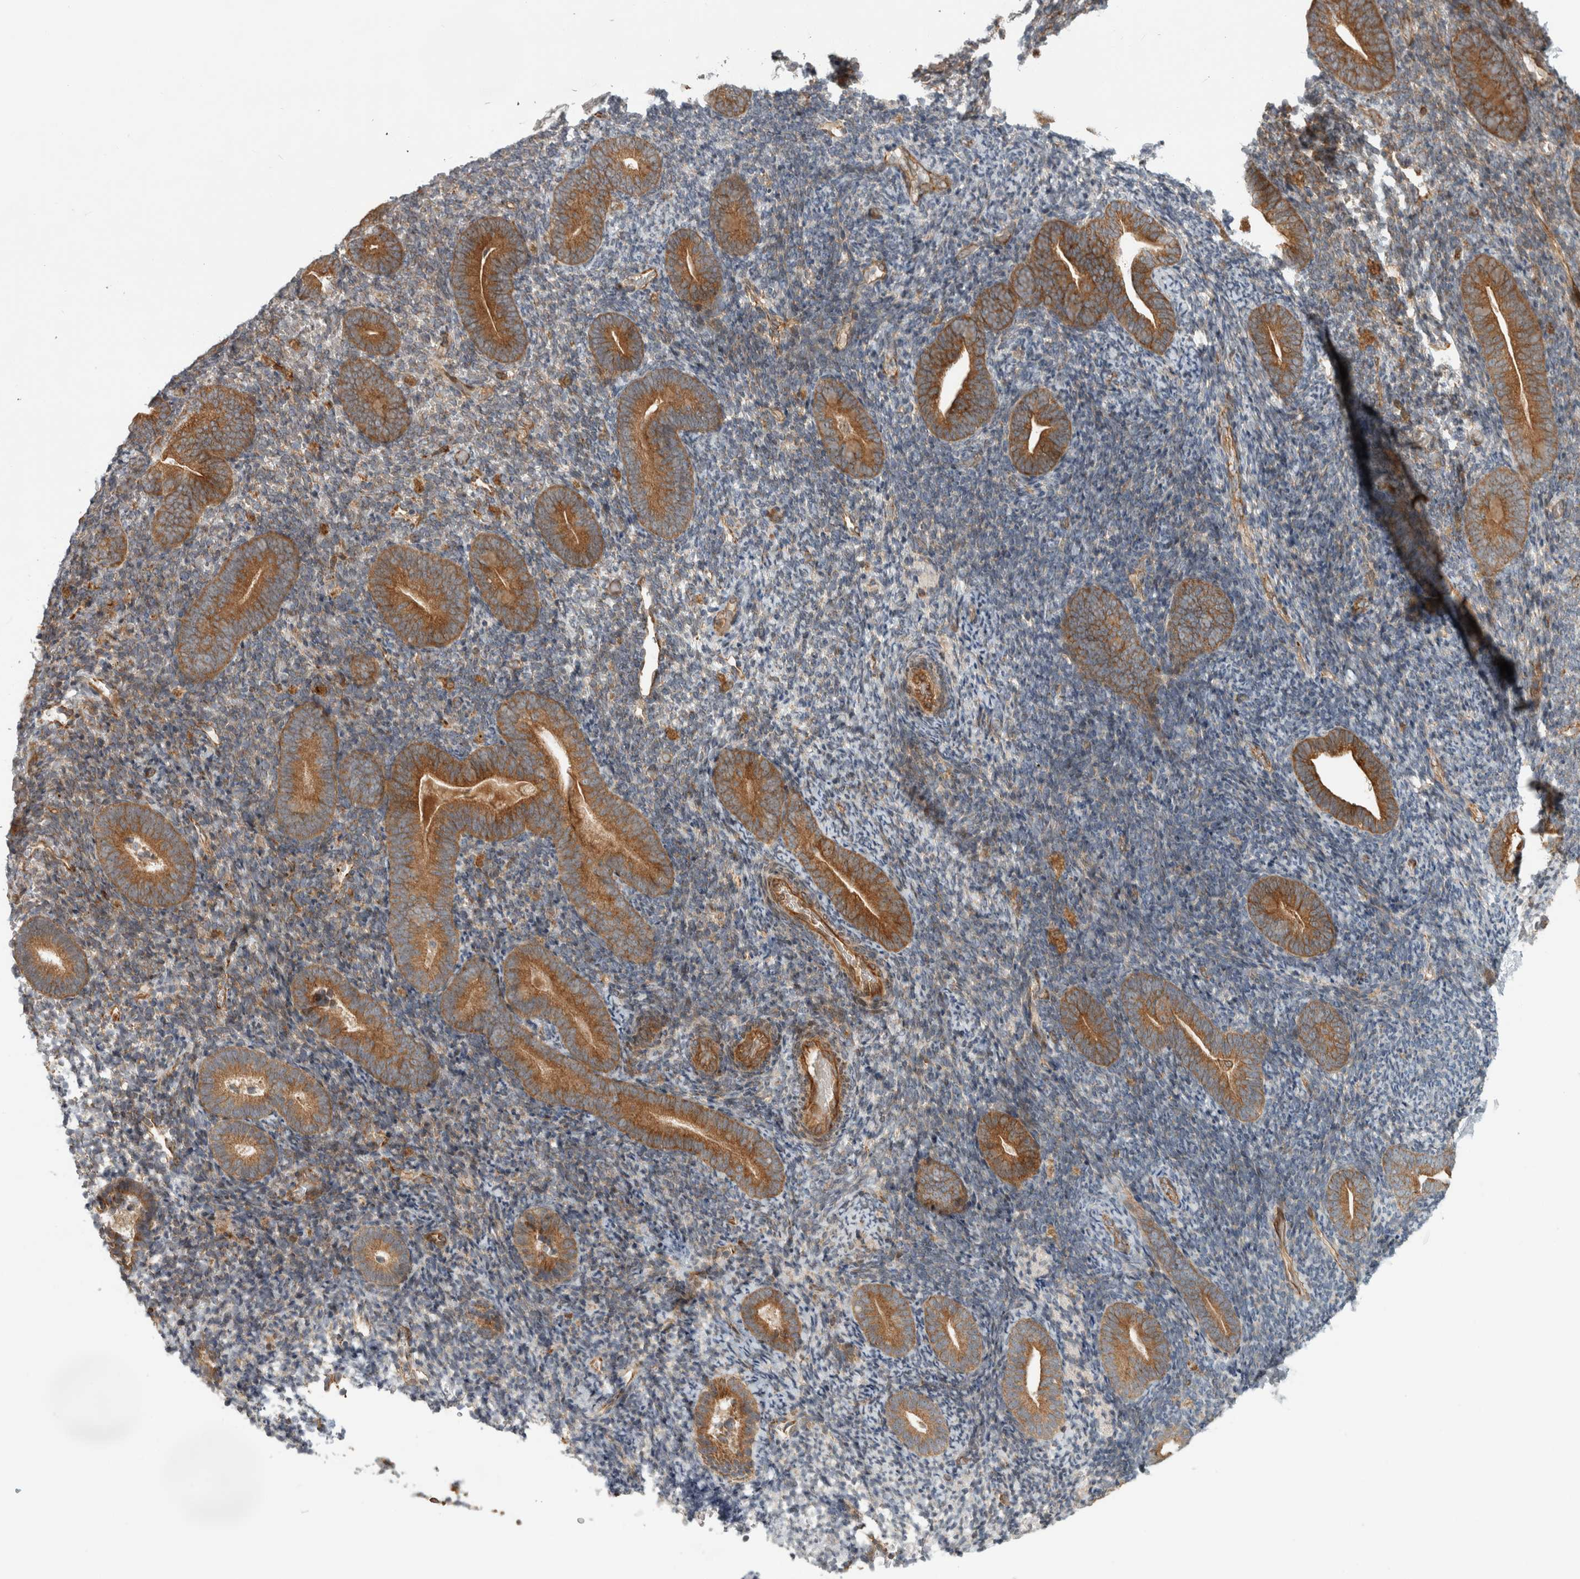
{"staining": {"intensity": "moderate", "quantity": "25%-75%", "location": "cytoplasmic/membranous"}, "tissue": "endometrium", "cell_type": "Cells in endometrial stroma", "image_type": "normal", "snomed": [{"axis": "morphology", "description": "Normal tissue, NOS"}, {"axis": "topography", "description": "Endometrium"}], "caption": "Immunohistochemistry staining of benign endometrium, which exhibits medium levels of moderate cytoplasmic/membranous expression in about 25%-75% of cells in endometrial stroma indicating moderate cytoplasmic/membranous protein positivity. The staining was performed using DAB (brown) for protein detection and nuclei were counterstained in hematoxylin (blue).", "gene": "TUBD1", "patient": {"sex": "female", "age": 51}}